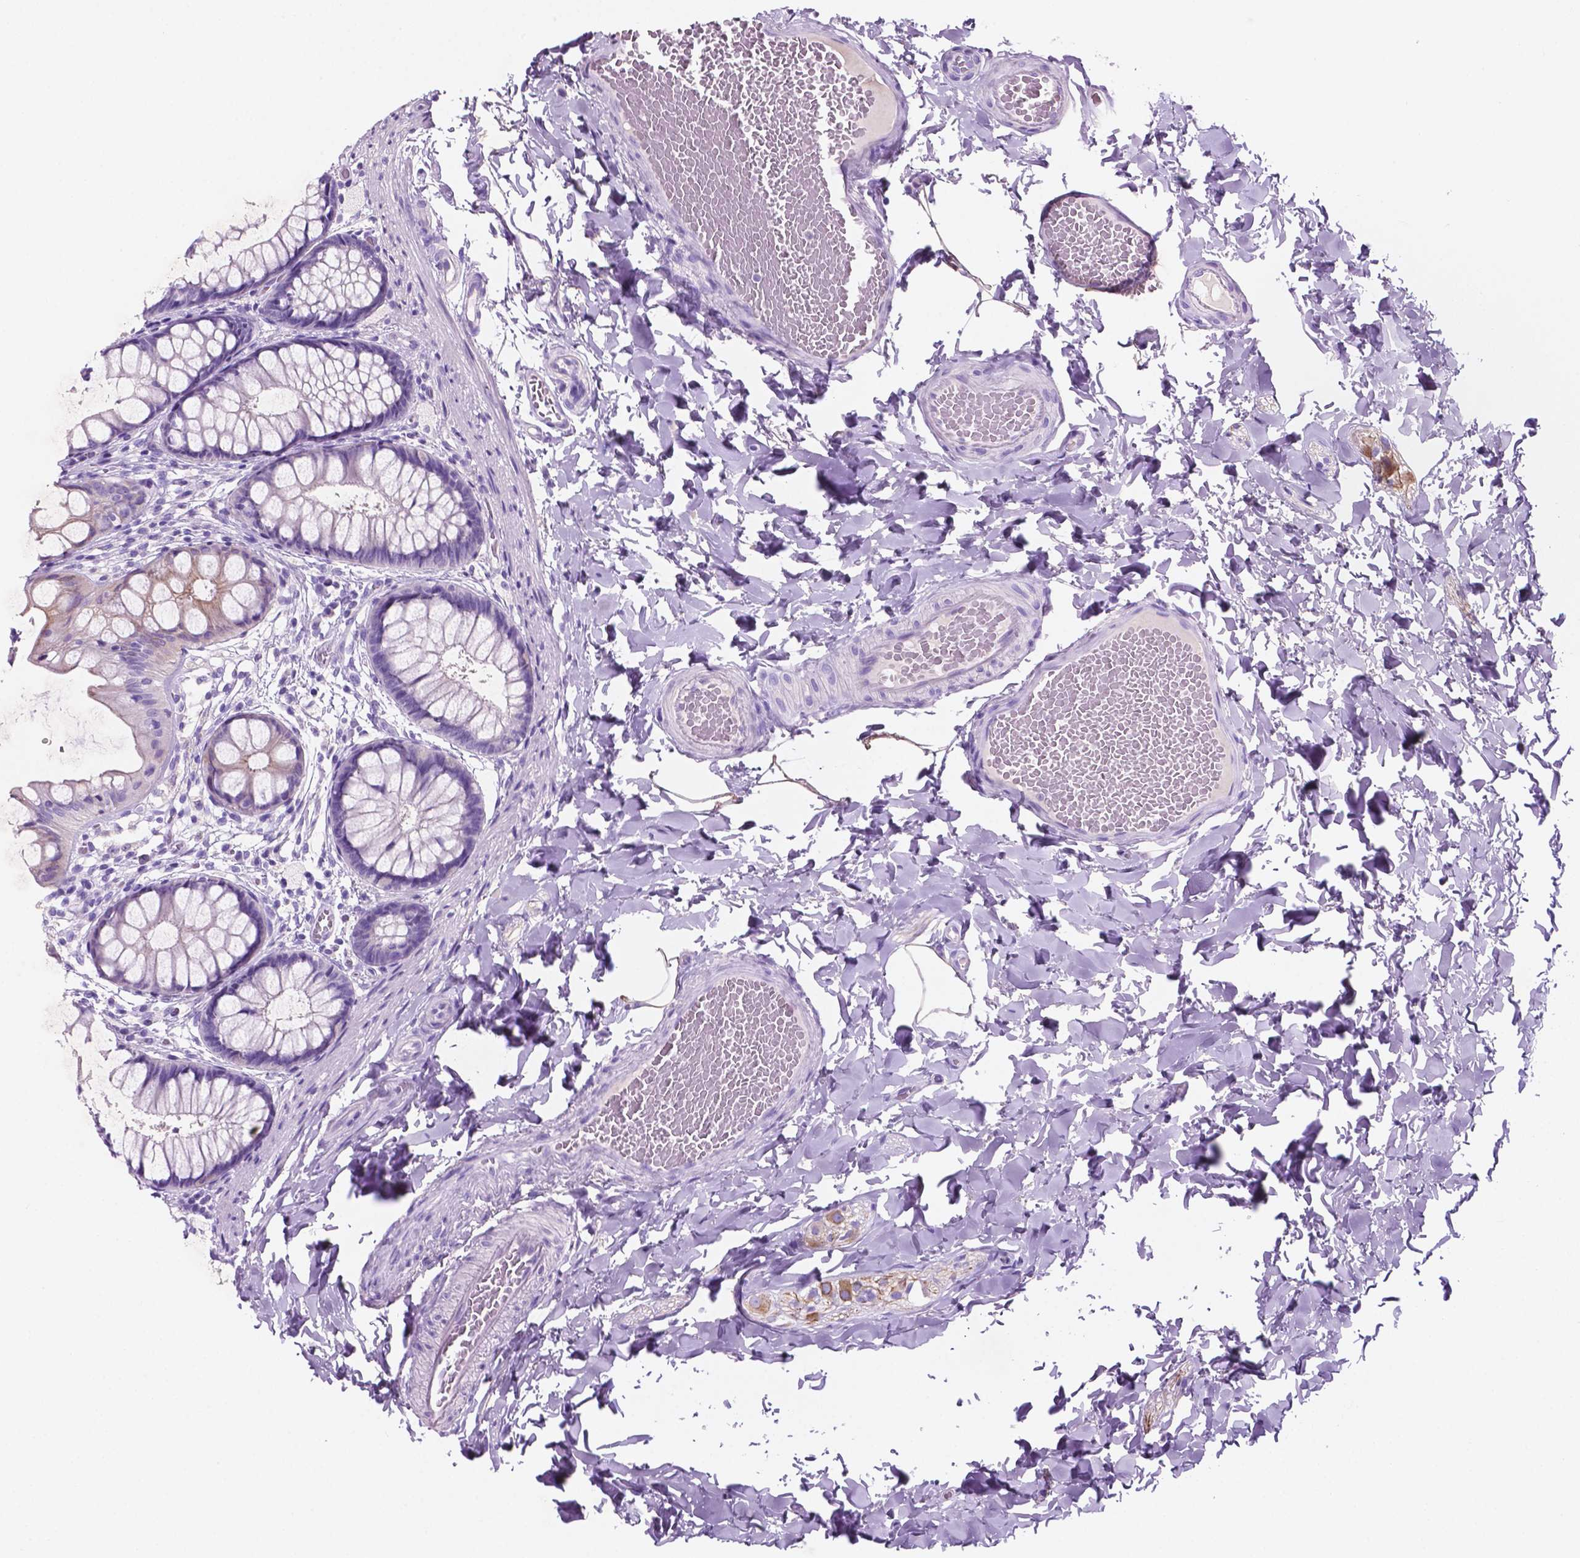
{"staining": {"intensity": "negative", "quantity": "none", "location": "none"}, "tissue": "colon", "cell_type": "Endothelial cells", "image_type": "normal", "snomed": [{"axis": "morphology", "description": "Normal tissue, NOS"}, {"axis": "topography", "description": "Colon"}], "caption": "IHC histopathology image of normal human colon stained for a protein (brown), which shows no positivity in endothelial cells.", "gene": "POU4F1", "patient": {"sex": "male", "age": 47}}